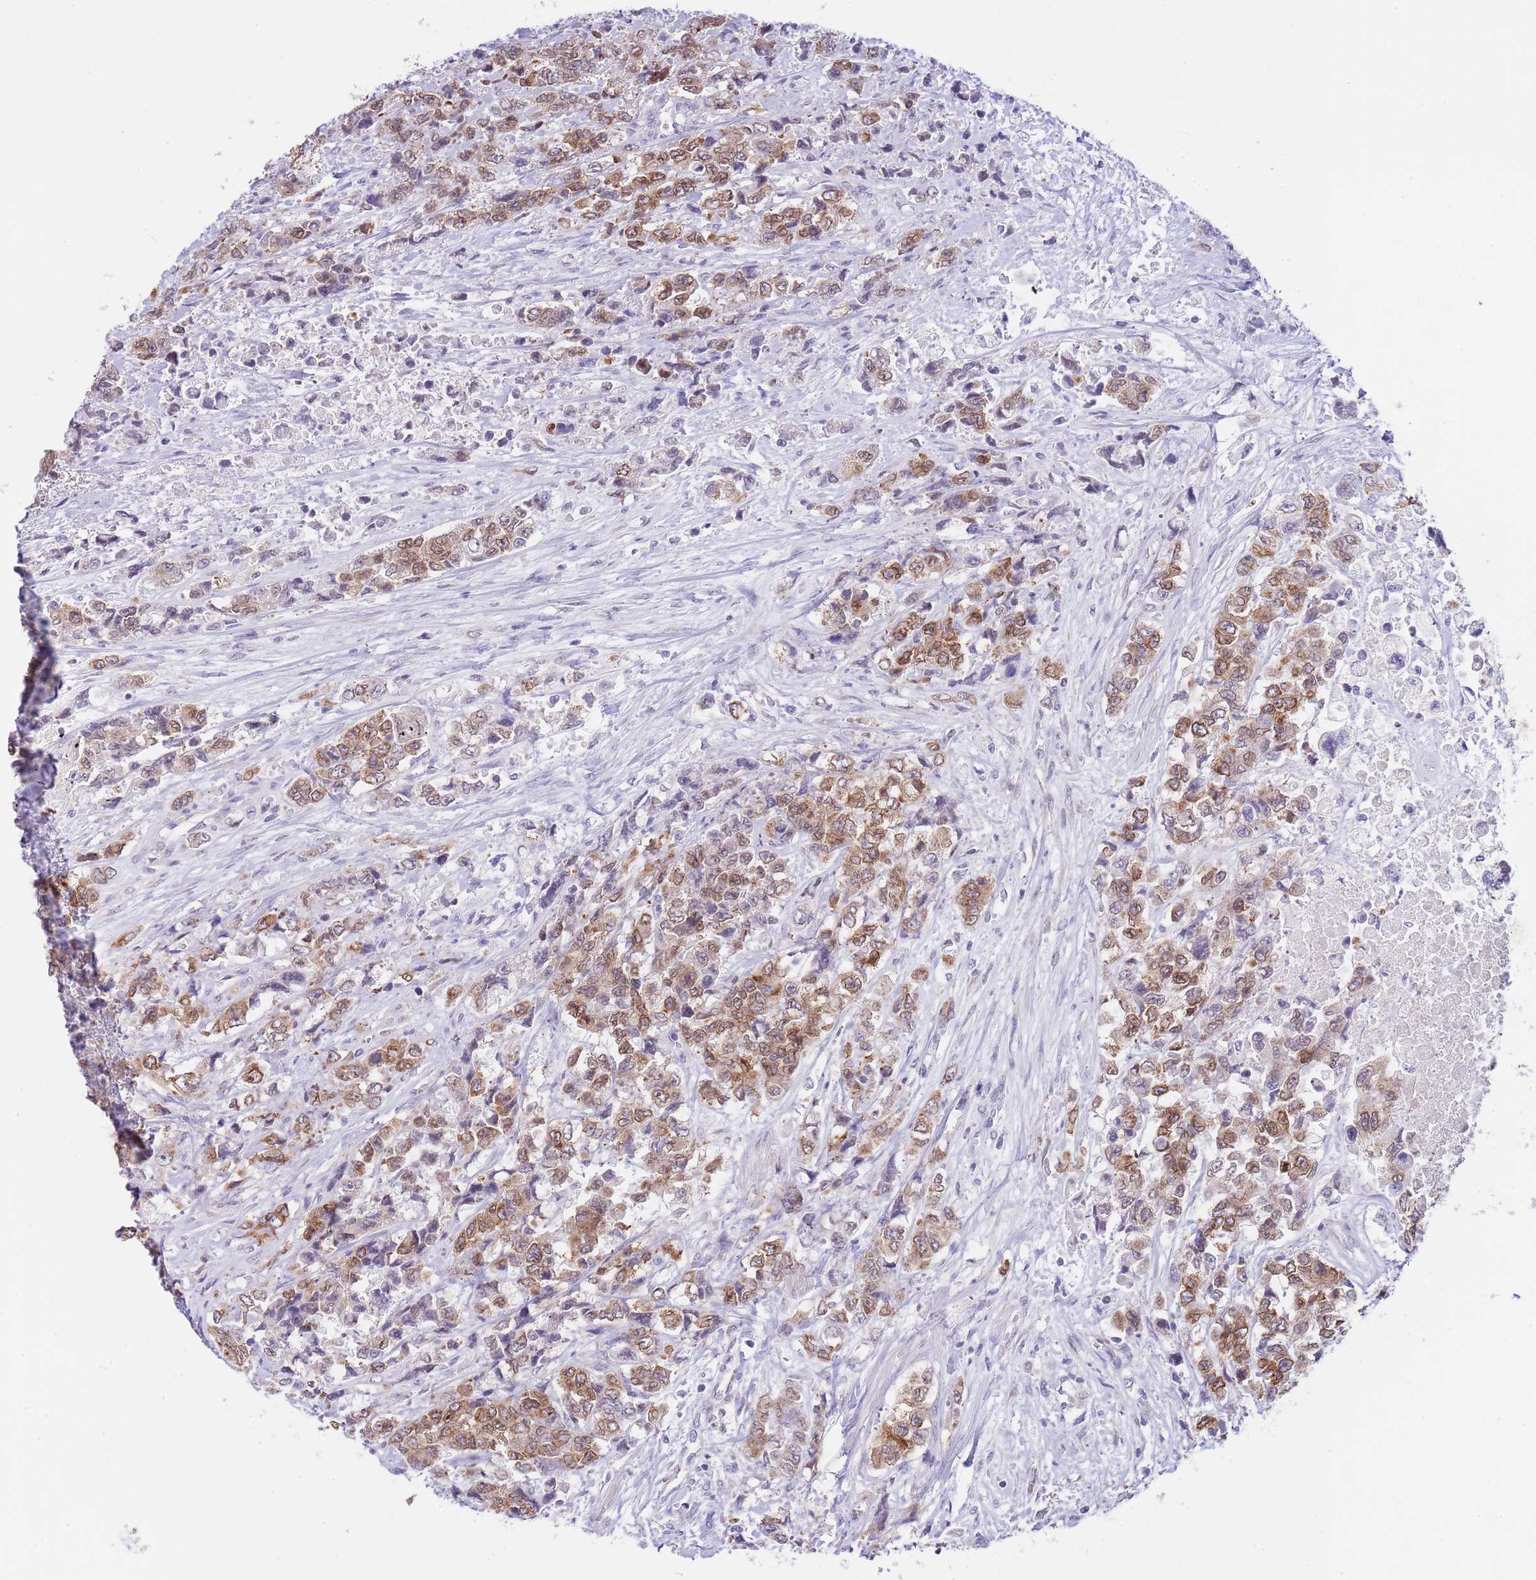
{"staining": {"intensity": "moderate", "quantity": ">75%", "location": "cytoplasmic/membranous,nuclear"}, "tissue": "urothelial cancer", "cell_type": "Tumor cells", "image_type": "cancer", "snomed": [{"axis": "morphology", "description": "Urothelial carcinoma, High grade"}, {"axis": "topography", "description": "Urinary bladder"}], "caption": "Tumor cells display moderate cytoplasmic/membranous and nuclear expression in approximately >75% of cells in urothelial carcinoma (high-grade). The staining was performed using DAB (3,3'-diaminobenzidine) to visualize the protein expression in brown, while the nuclei were stained in blue with hematoxylin (Magnification: 20x).", "gene": "EBPL", "patient": {"sex": "female", "age": 78}}